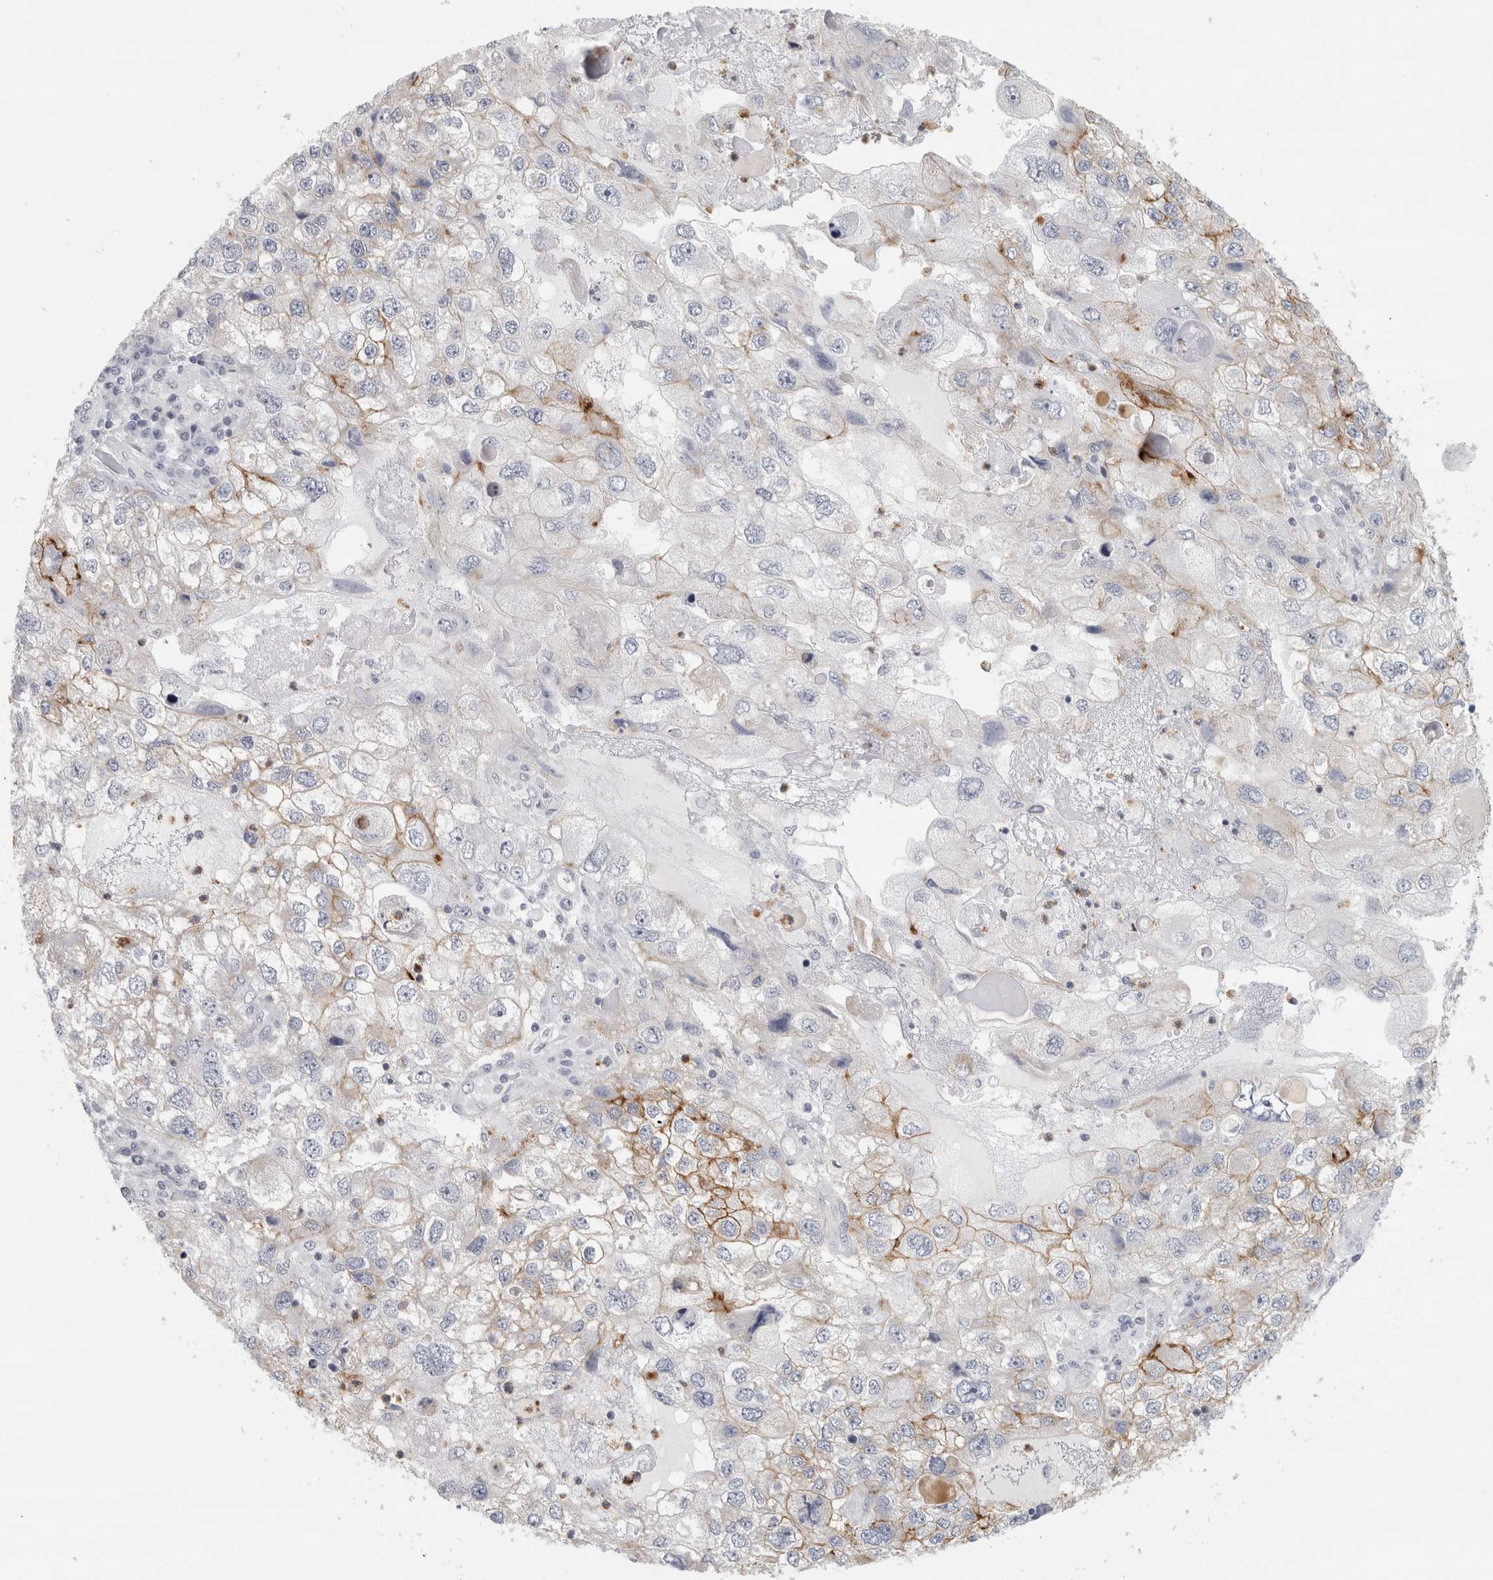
{"staining": {"intensity": "moderate", "quantity": "<25%", "location": "cytoplasmic/membranous"}, "tissue": "endometrial cancer", "cell_type": "Tumor cells", "image_type": "cancer", "snomed": [{"axis": "morphology", "description": "Adenocarcinoma, NOS"}, {"axis": "topography", "description": "Endometrium"}], "caption": "Human endometrial cancer (adenocarcinoma) stained with a brown dye reveals moderate cytoplasmic/membranous positive positivity in about <25% of tumor cells.", "gene": "PTPRN2", "patient": {"sex": "female", "age": 49}}